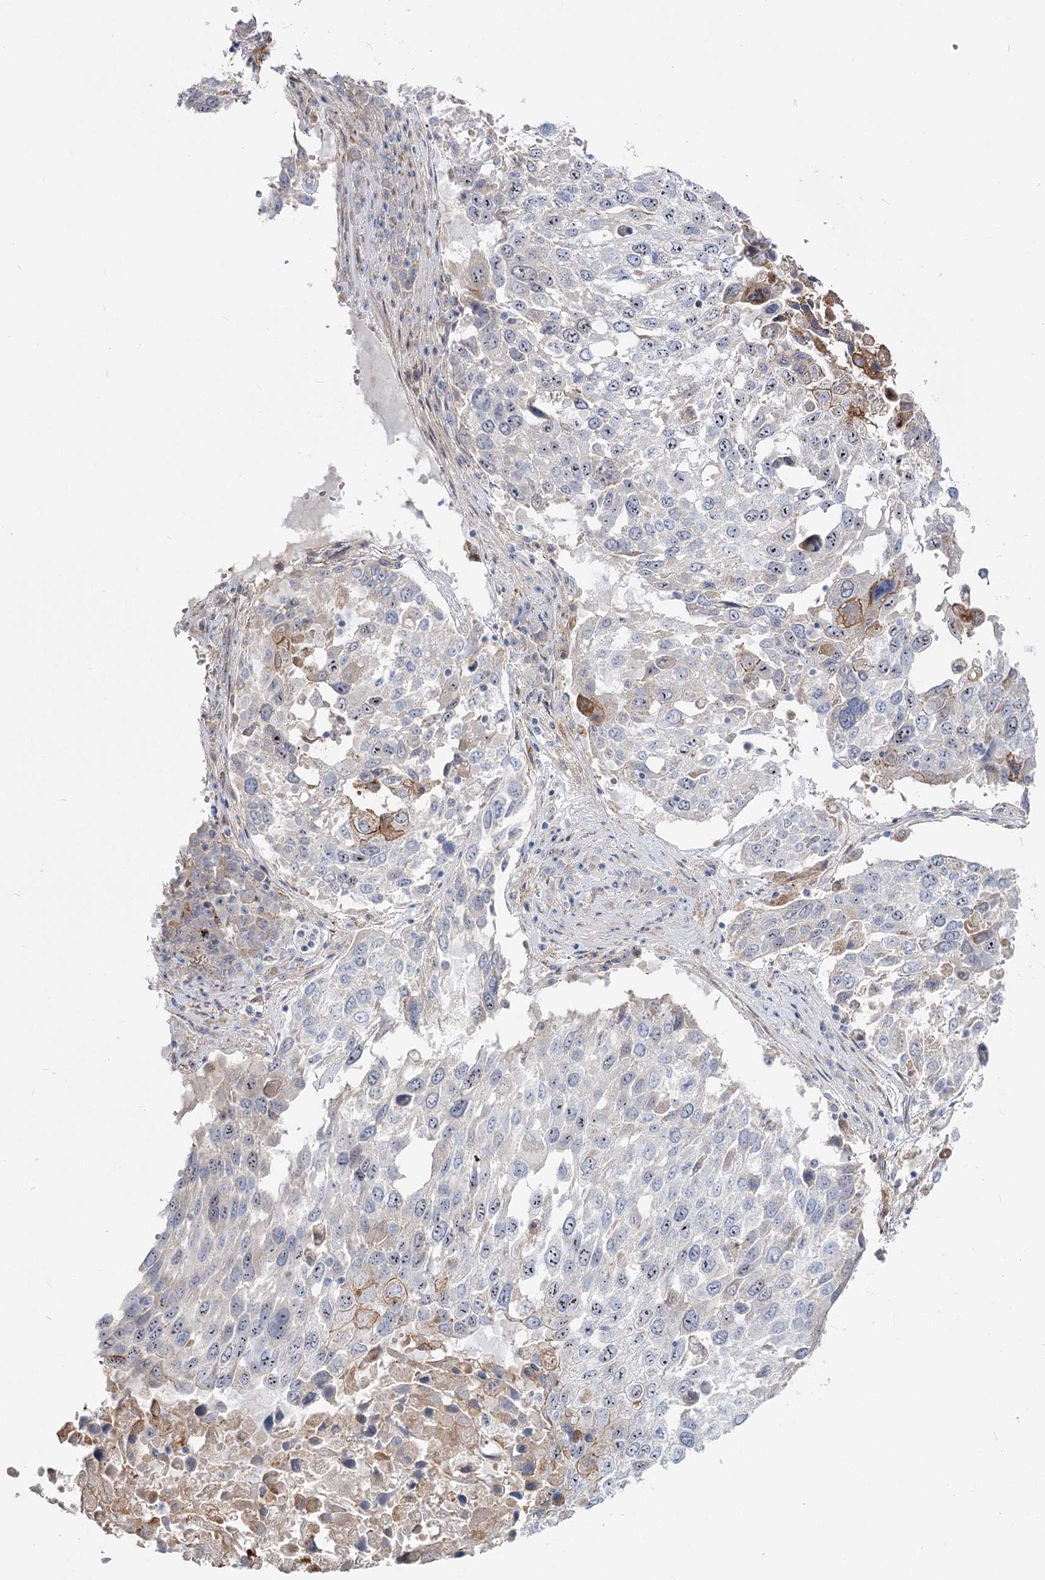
{"staining": {"intensity": "moderate", "quantity": "<25%", "location": "cytoplasmic/membranous,nuclear"}, "tissue": "lung cancer", "cell_type": "Tumor cells", "image_type": "cancer", "snomed": [{"axis": "morphology", "description": "Squamous cell carcinoma, NOS"}, {"axis": "topography", "description": "Lung"}], "caption": "Squamous cell carcinoma (lung) was stained to show a protein in brown. There is low levels of moderate cytoplasmic/membranous and nuclear expression in about <25% of tumor cells. (DAB IHC, brown staining for protein, blue staining for nuclei).", "gene": "SUOX", "patient": {"sex": "male", "age": 65}}